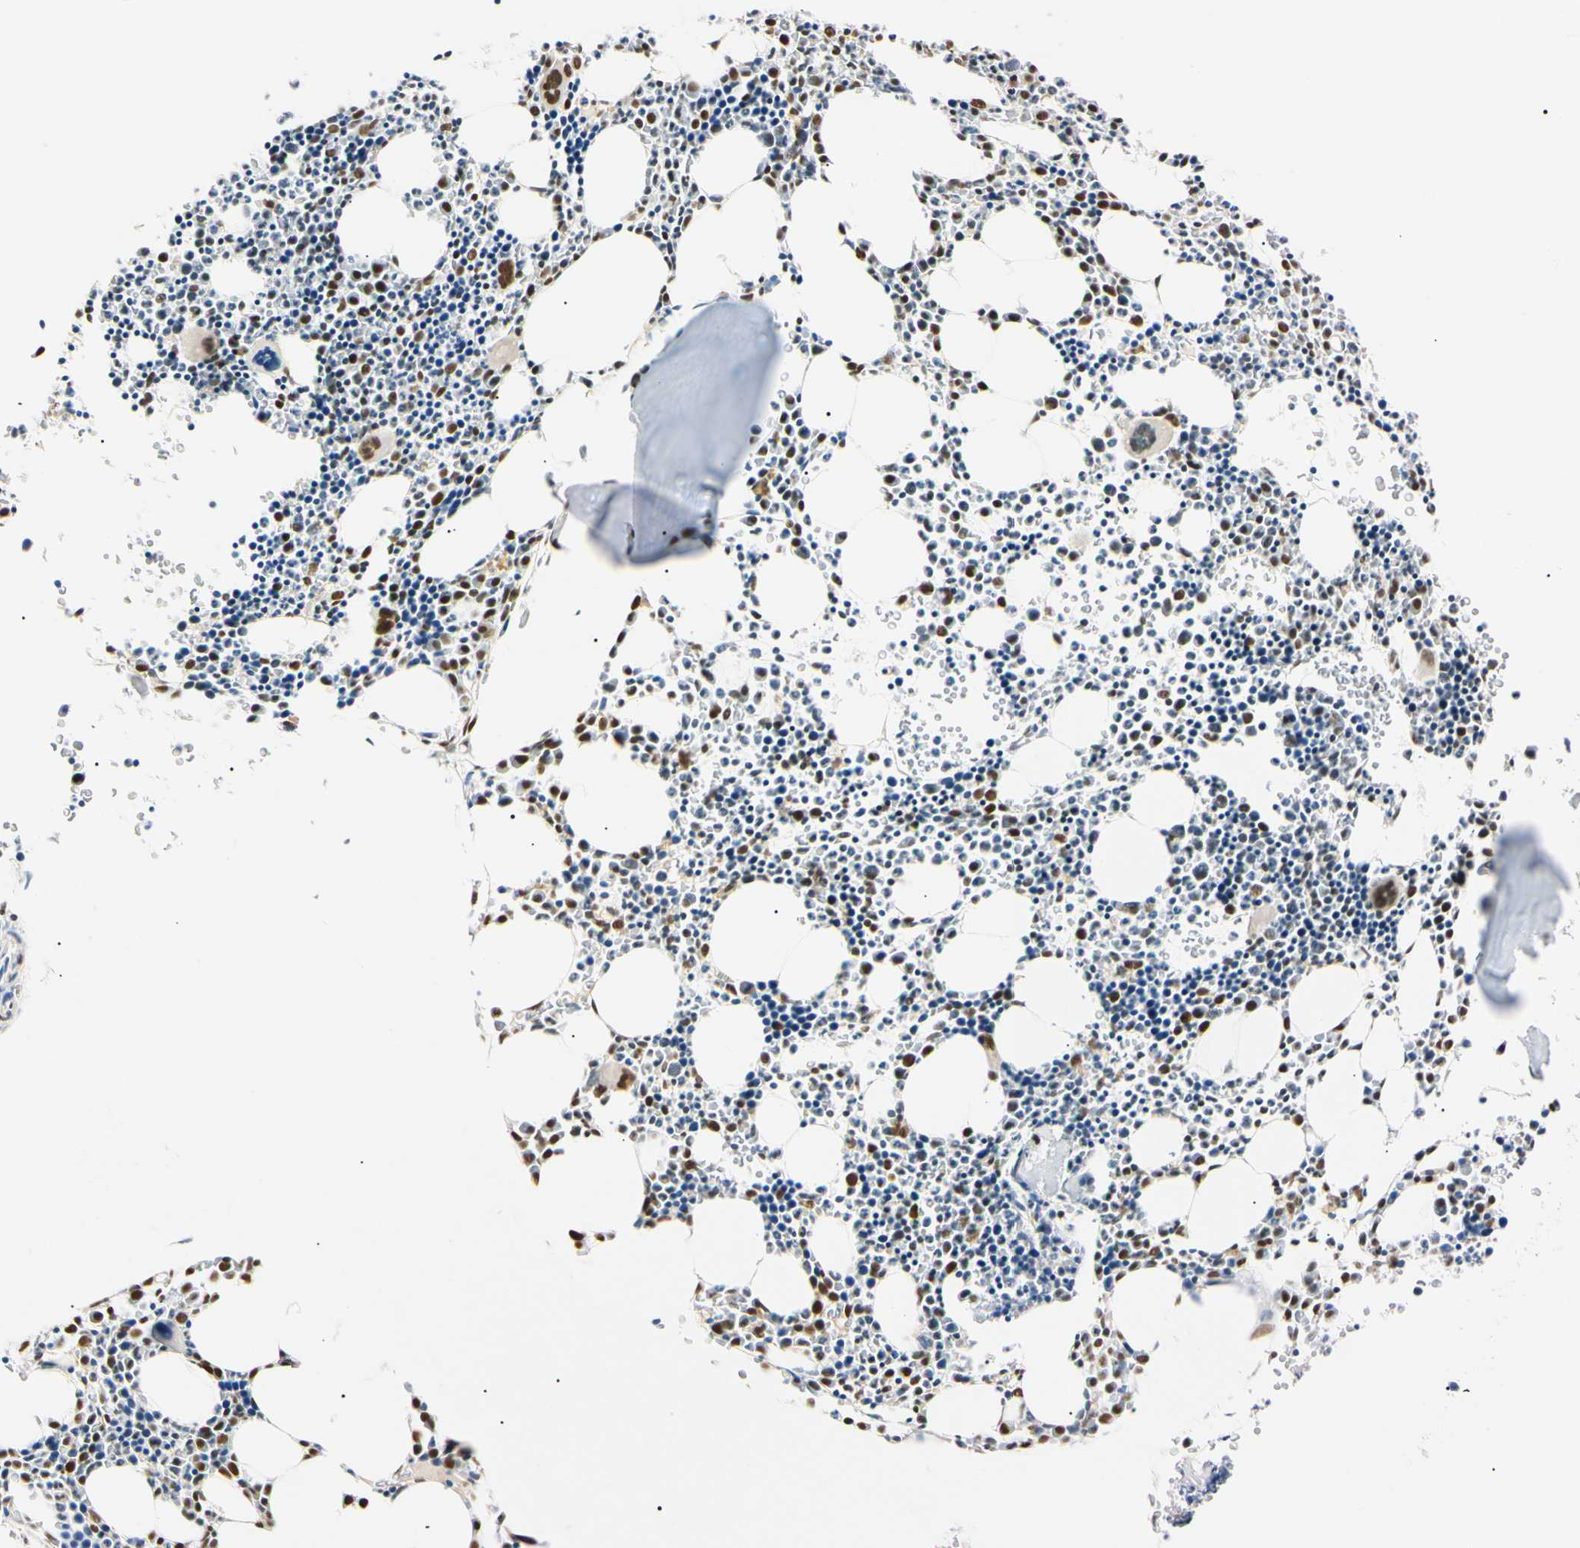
{"staining": {"intensity": "strong", "quantity": ">75%", "location": "nuclear"}, "tissue": "bone marrow", "cell_type": "Hematopoietic cells", "image_type": "normal", "snomed": [{"axis": "morphology", "description": "Normal tissue, NOS"}, {"axis": "morphology", "description": "Inflammation, NOS"}, {"axis": "topography", "description": "Bone marrow"}], "caption": "Protein analysis of normal bone marrow displays strong nuclear positivity in approximately >75% of hematopoietic cells.", "gene": "ZNF134", "patient": {"sex": "female", "age": 17}}